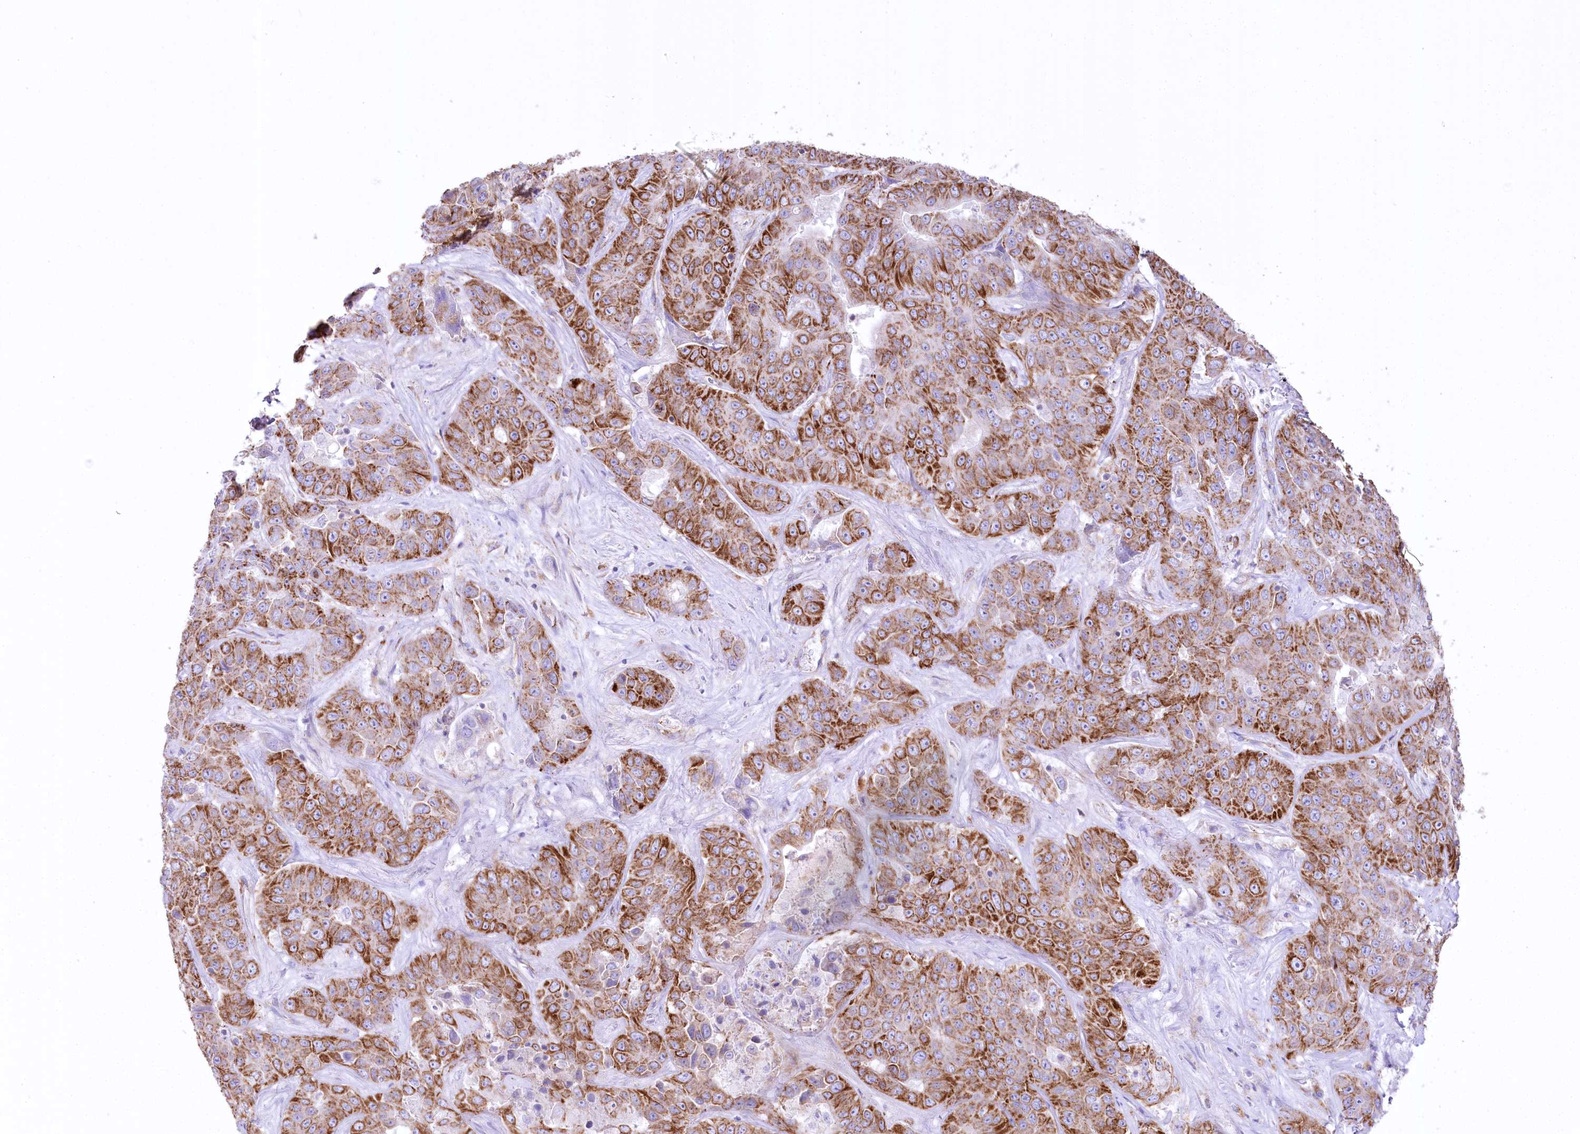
{"staining": {"intensity": "moderate", "quantity": ">75%", "location": "cytoplasmic/membranous"}, "tissue": "liver cancer", "cell_type": "Tumor cells", "image_type": "cancer", "snomed": [{"axis": "morphology", "description": "Cholangiocarcinoma"}, {"axis": "topography", "description": "Liver"}], "caption": "Protein staining by immunohistochemistry (IHC) exhibits moderate cytoplasmic/membranous positivity in about >75% of tumor cells in liver cancer.", "gene": "FAM216A", "patient": {"sex": "female", "age": 52}}